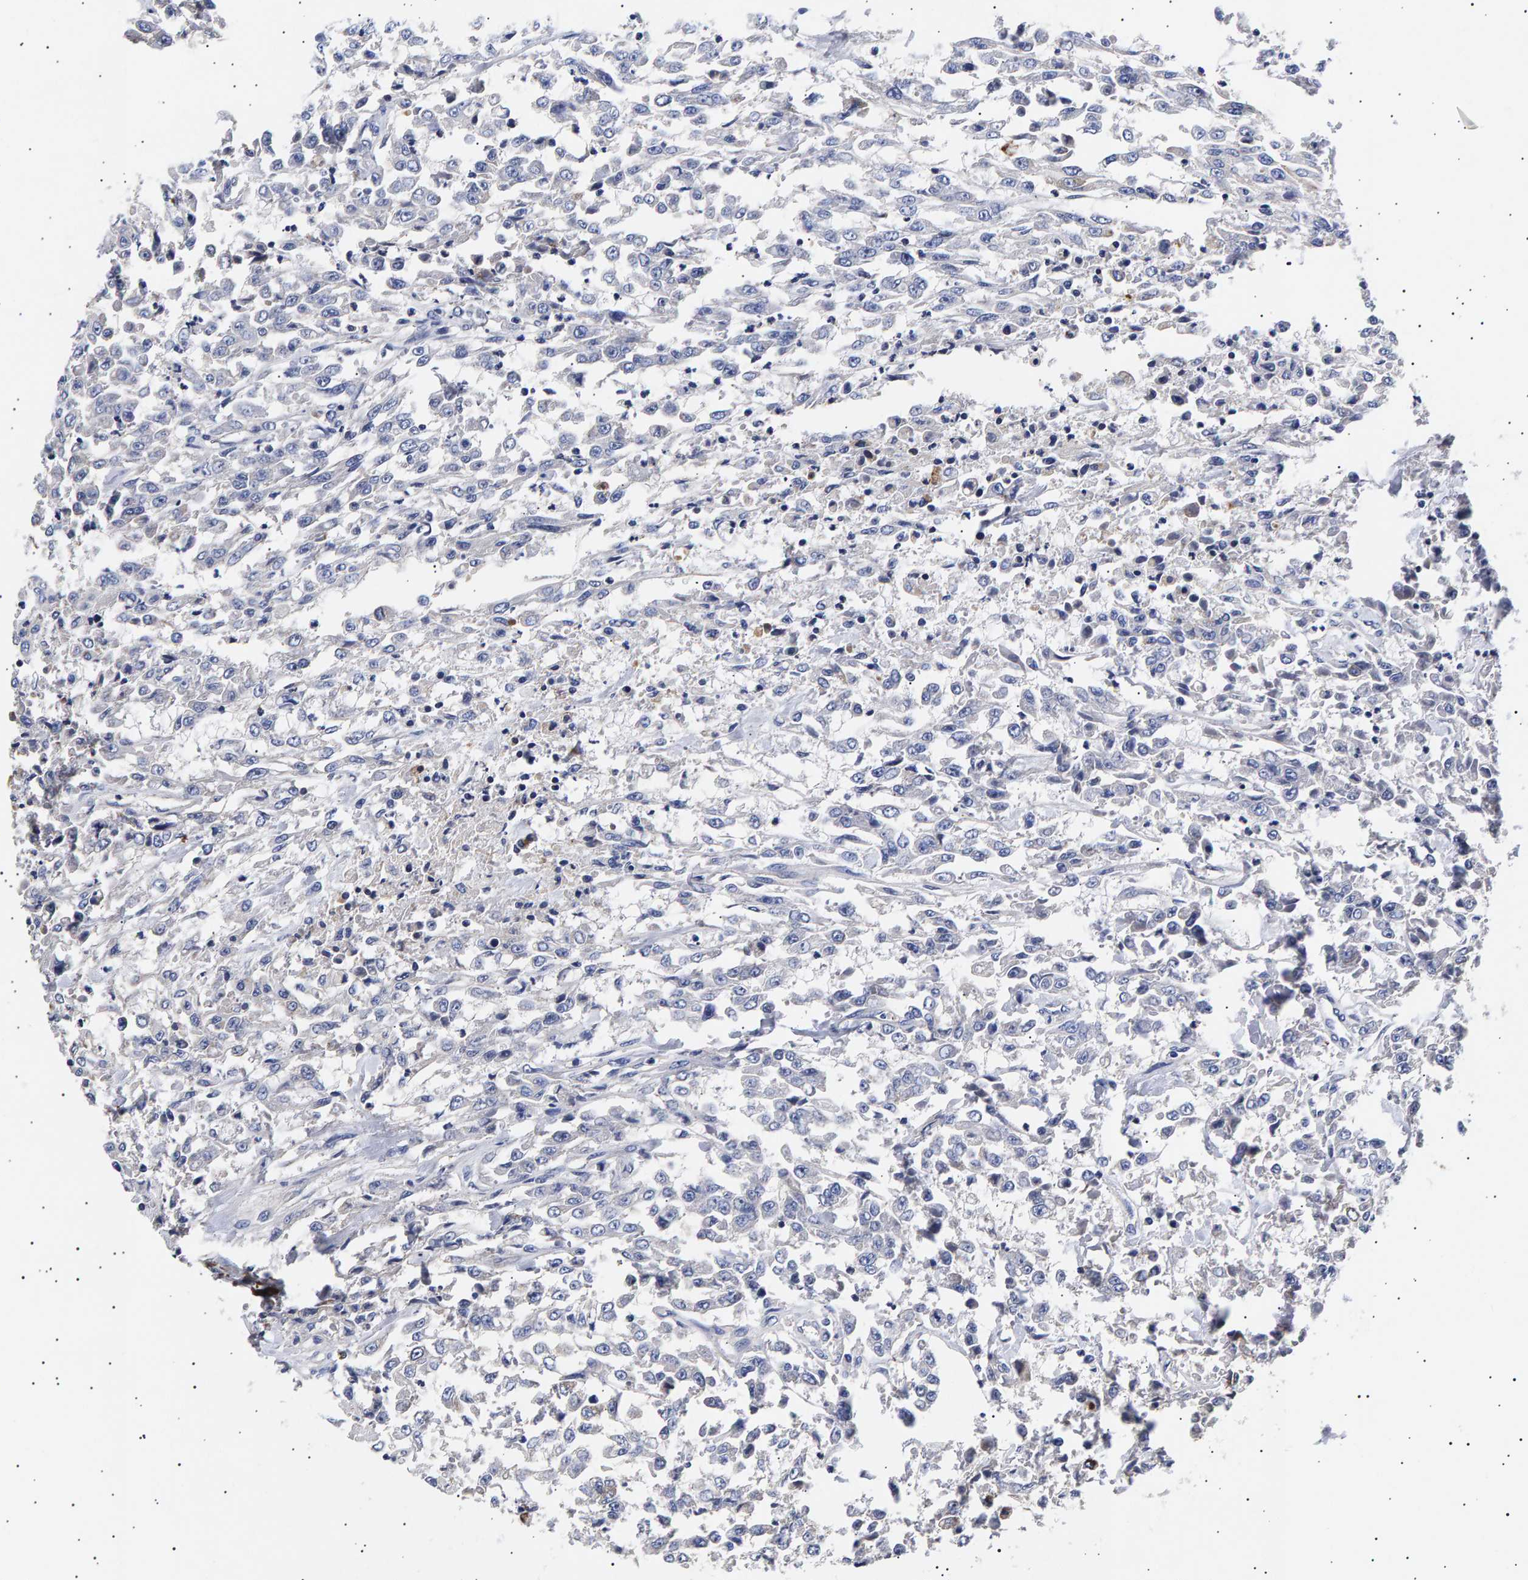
{"staining": {"intensity": "negative", "quantity": "none", "location": "none"}, "tissue": "urothelial cancer", "cell_type": "Tumor cells", "image_type": "cancer", "snomed": [{"axis": "morphology", "description": "Urothelial carcinoma, High grade"}, {"axis": "topography", "description": "Urinary bladder"}], "caption": "Tumor cells show no significant staining in urothelial carcinoma (high-grade). Nuclei are stained in blue.", "gene": "ANKRD40", "patient": {"sex": "male", "age": 46}}